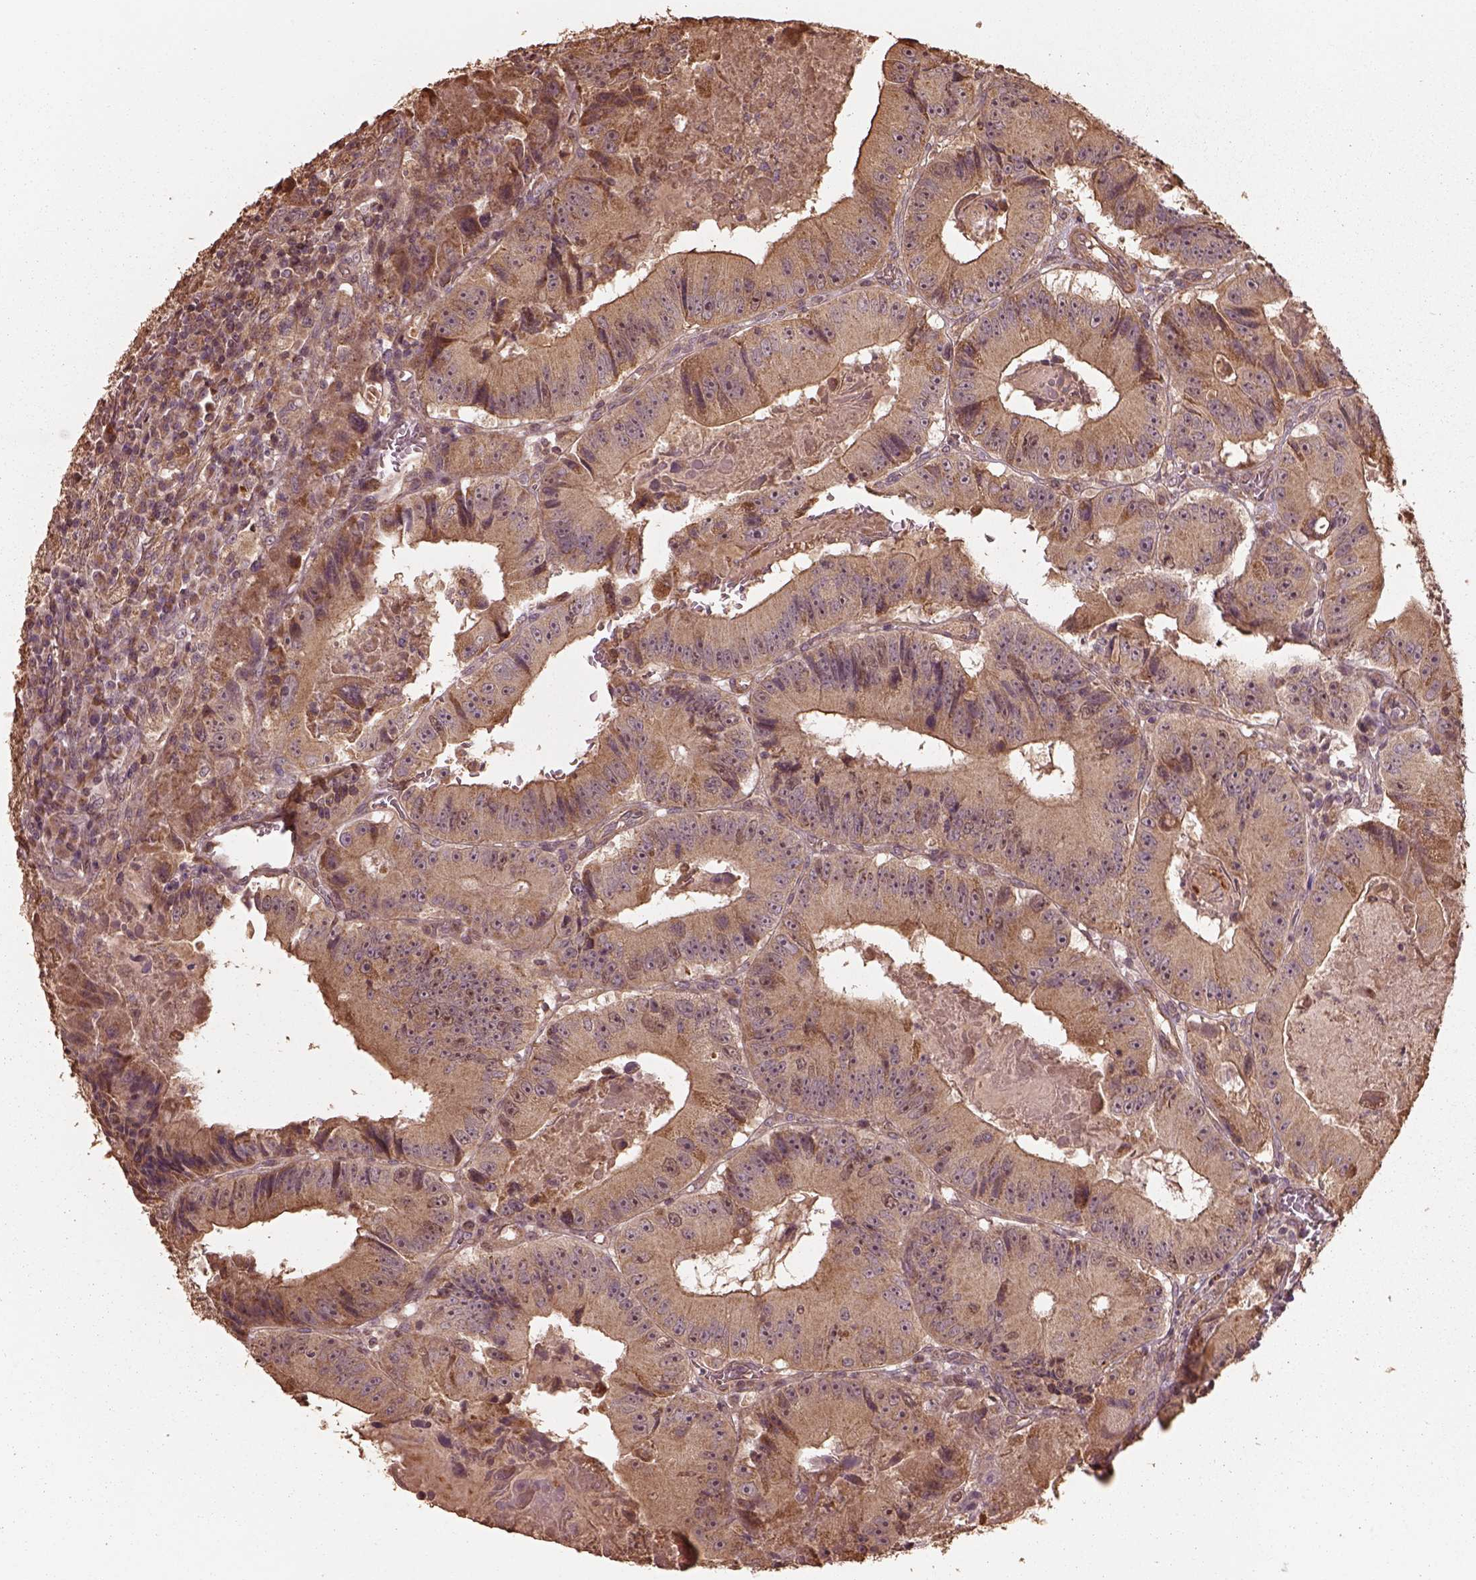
{"staining": {"intensity": "moderate", "quantity": ">75%", "location": "cytoplasmic/membranous"}, "tissue": "colorectal cancer", "cell_type": "Tumor cells", "image_type": "cancer", "snomed": [{"axis": "morphology", "description": "Adenocarcinoma, NOS"}, {"axis": "topography", "description": "Colon"}], "caption": "Immunohistochemistry (IHC) of colorectal cancer shows medium levels of moderate cytoplasmic/membranous positivity in approximately >75% of tumor cells. (Stains: DAB in brown, nuclei in blue, Microscopy: brightfield microscopy at high magnification).", "gene": "METTL4", "patient": {"sex": "female", "age": 86}}